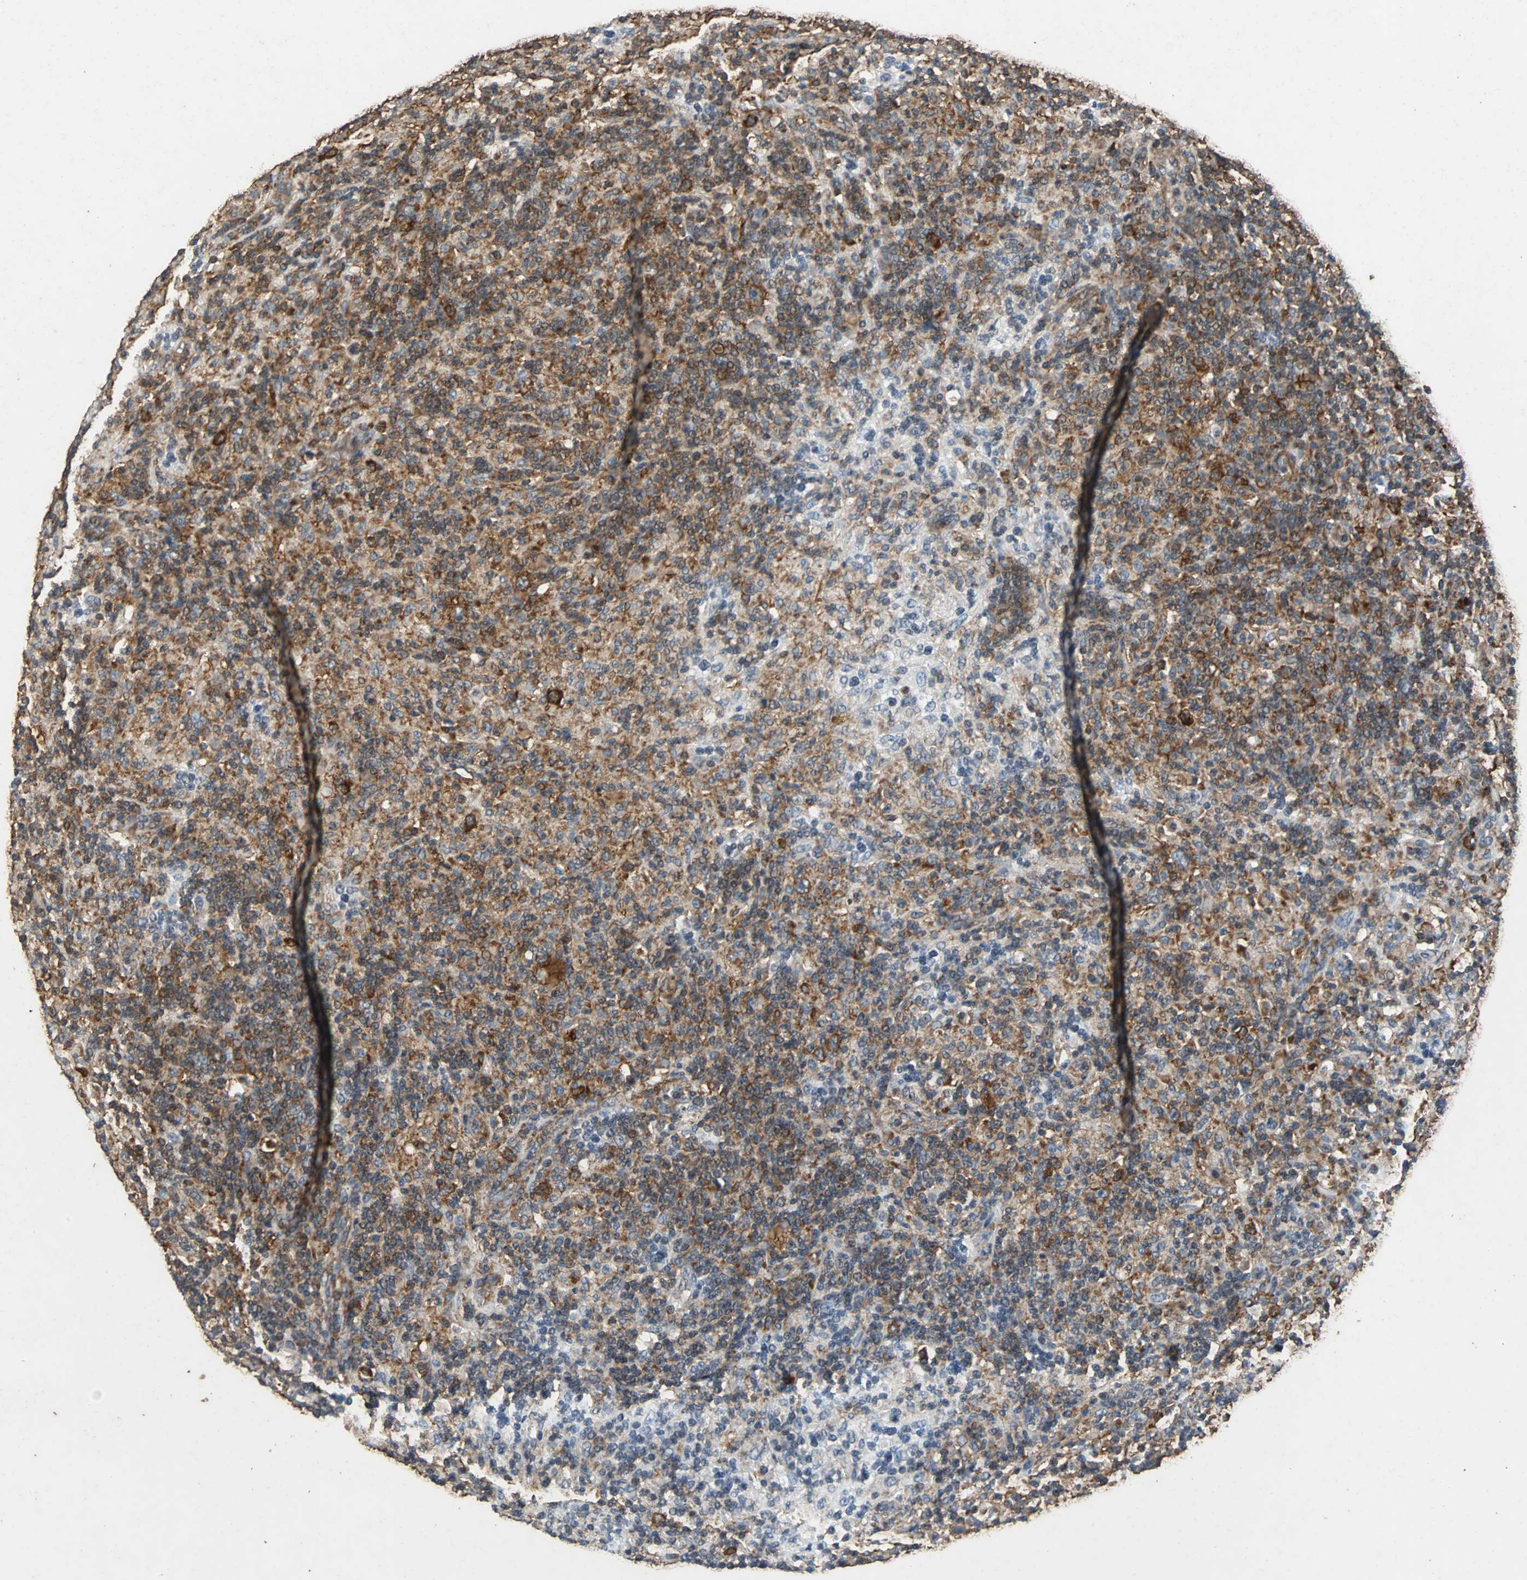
{"staining": {"intensity": "strong", "quantity": ">75%", "location": "cytoplasmic/membranous"}, "tissue": "lymphoma", "cell_type": "Tumor cells", "image_type": "cancer", "snomed": [{"axis": "morphology", "description": "Hodgkin's disease, NOS"}, {"axis": "topography", "description": "Lymph node"}], "caption": "IHC histopathology image of Hodgkin's disease stained for a protein (brown), which displays high levels of strong cytoplasmic/membranous staining in approximately >75% of tumor cells.", "gene": "NAA10", "patient": {"sex": "male", "age": 70}}